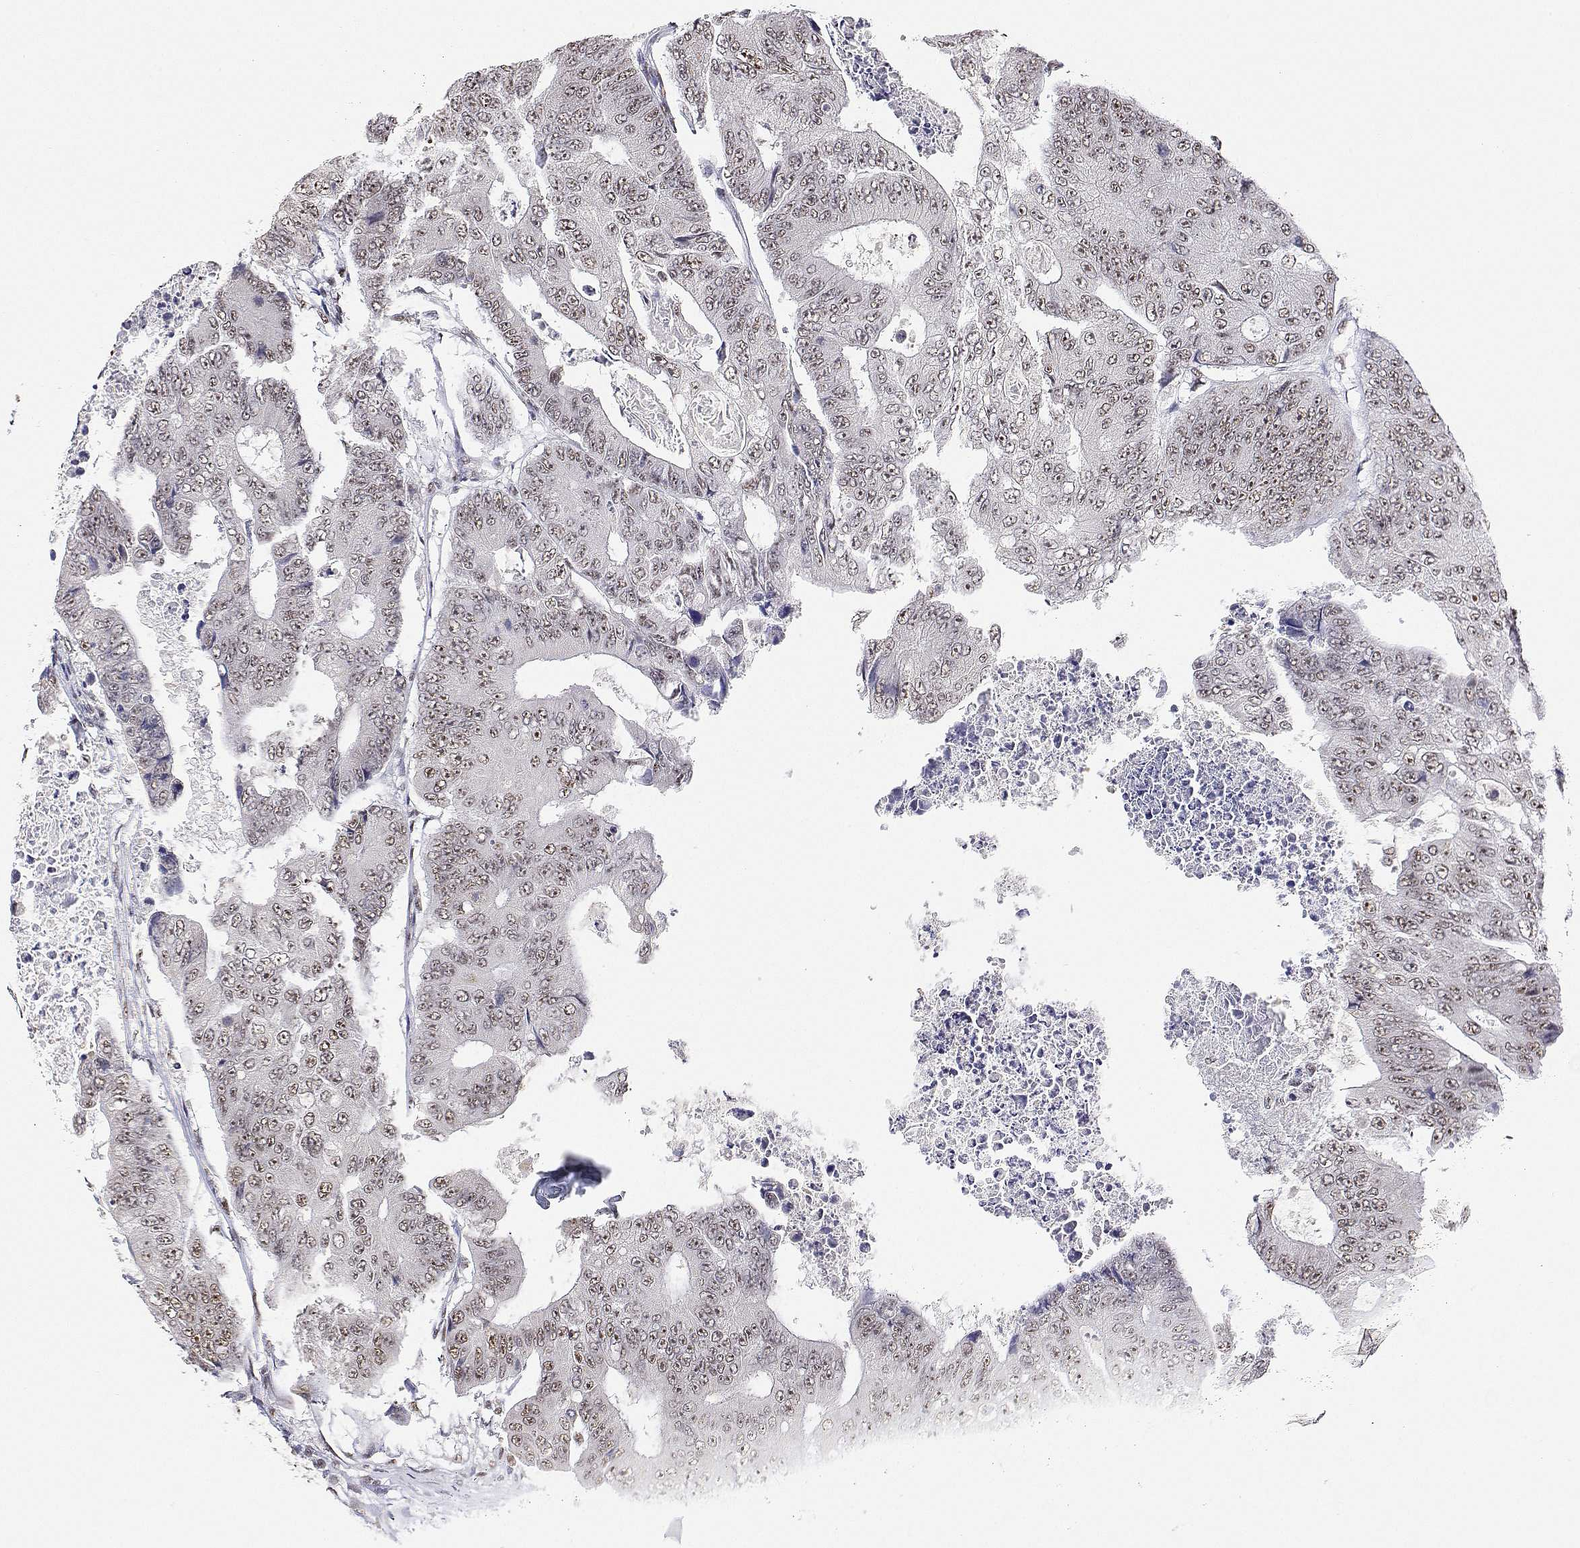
{"staining": {"intensity": "weak", "quantity": ">75%", "location": "nuclear"}, "tissue": "colorectal cancer", "cell_type": "Tumor cells", "image_type": "cancer", "snomed": [{"axis": "morphology", "description": "Adenocarcinoma, NOS"}, {"axis": "topography", "description": "Colon"}], "caption": "The histopathology image shows a brown stain indicating the presence of a protein in the nuclear of tumor cells in colorectal cancer.", "gene": "ADAR", "patient": {"sex": "female", "age": 67}}